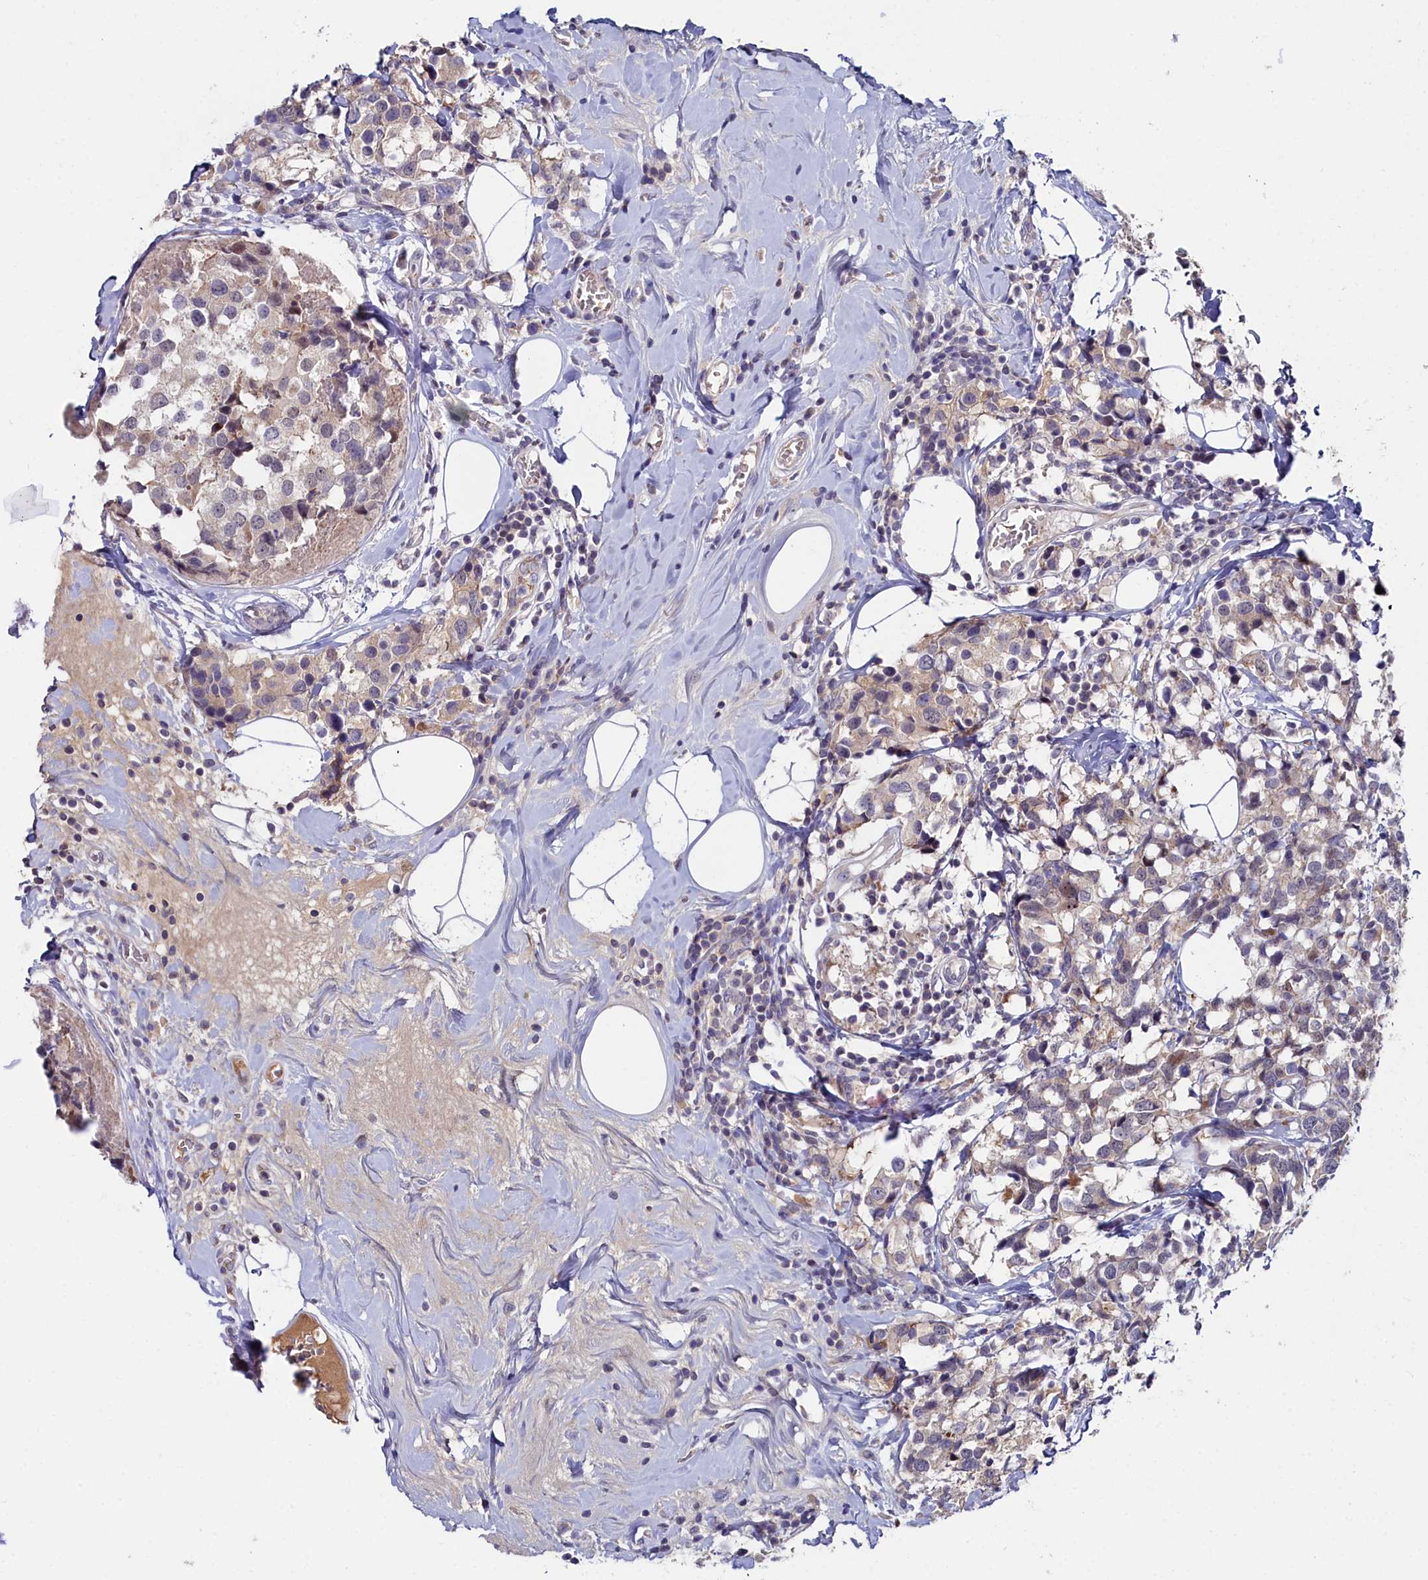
{"staining": {"intensity": "weak", "quantity": "25%-75%", "location": "cytoplasmic/membranous,nuclear"}, "tissue": "breast cancer", "cell_type": "Tumor cells", "image_type": "cancer", "snomed": [{"axis": "morphology", "description": "Lobular carcinoma"}, {"axis": "topography", "description": "Breast"}], "caption": "Breast lobular carcinoma was stained to show a protein in brown. There is low levels of weak cytoplasmic/membranous and nuclear staining in approximately 25%-75% of tumor cells.", "gene": "KCTD18", "patient": {"sex": "female", "age": 59}}